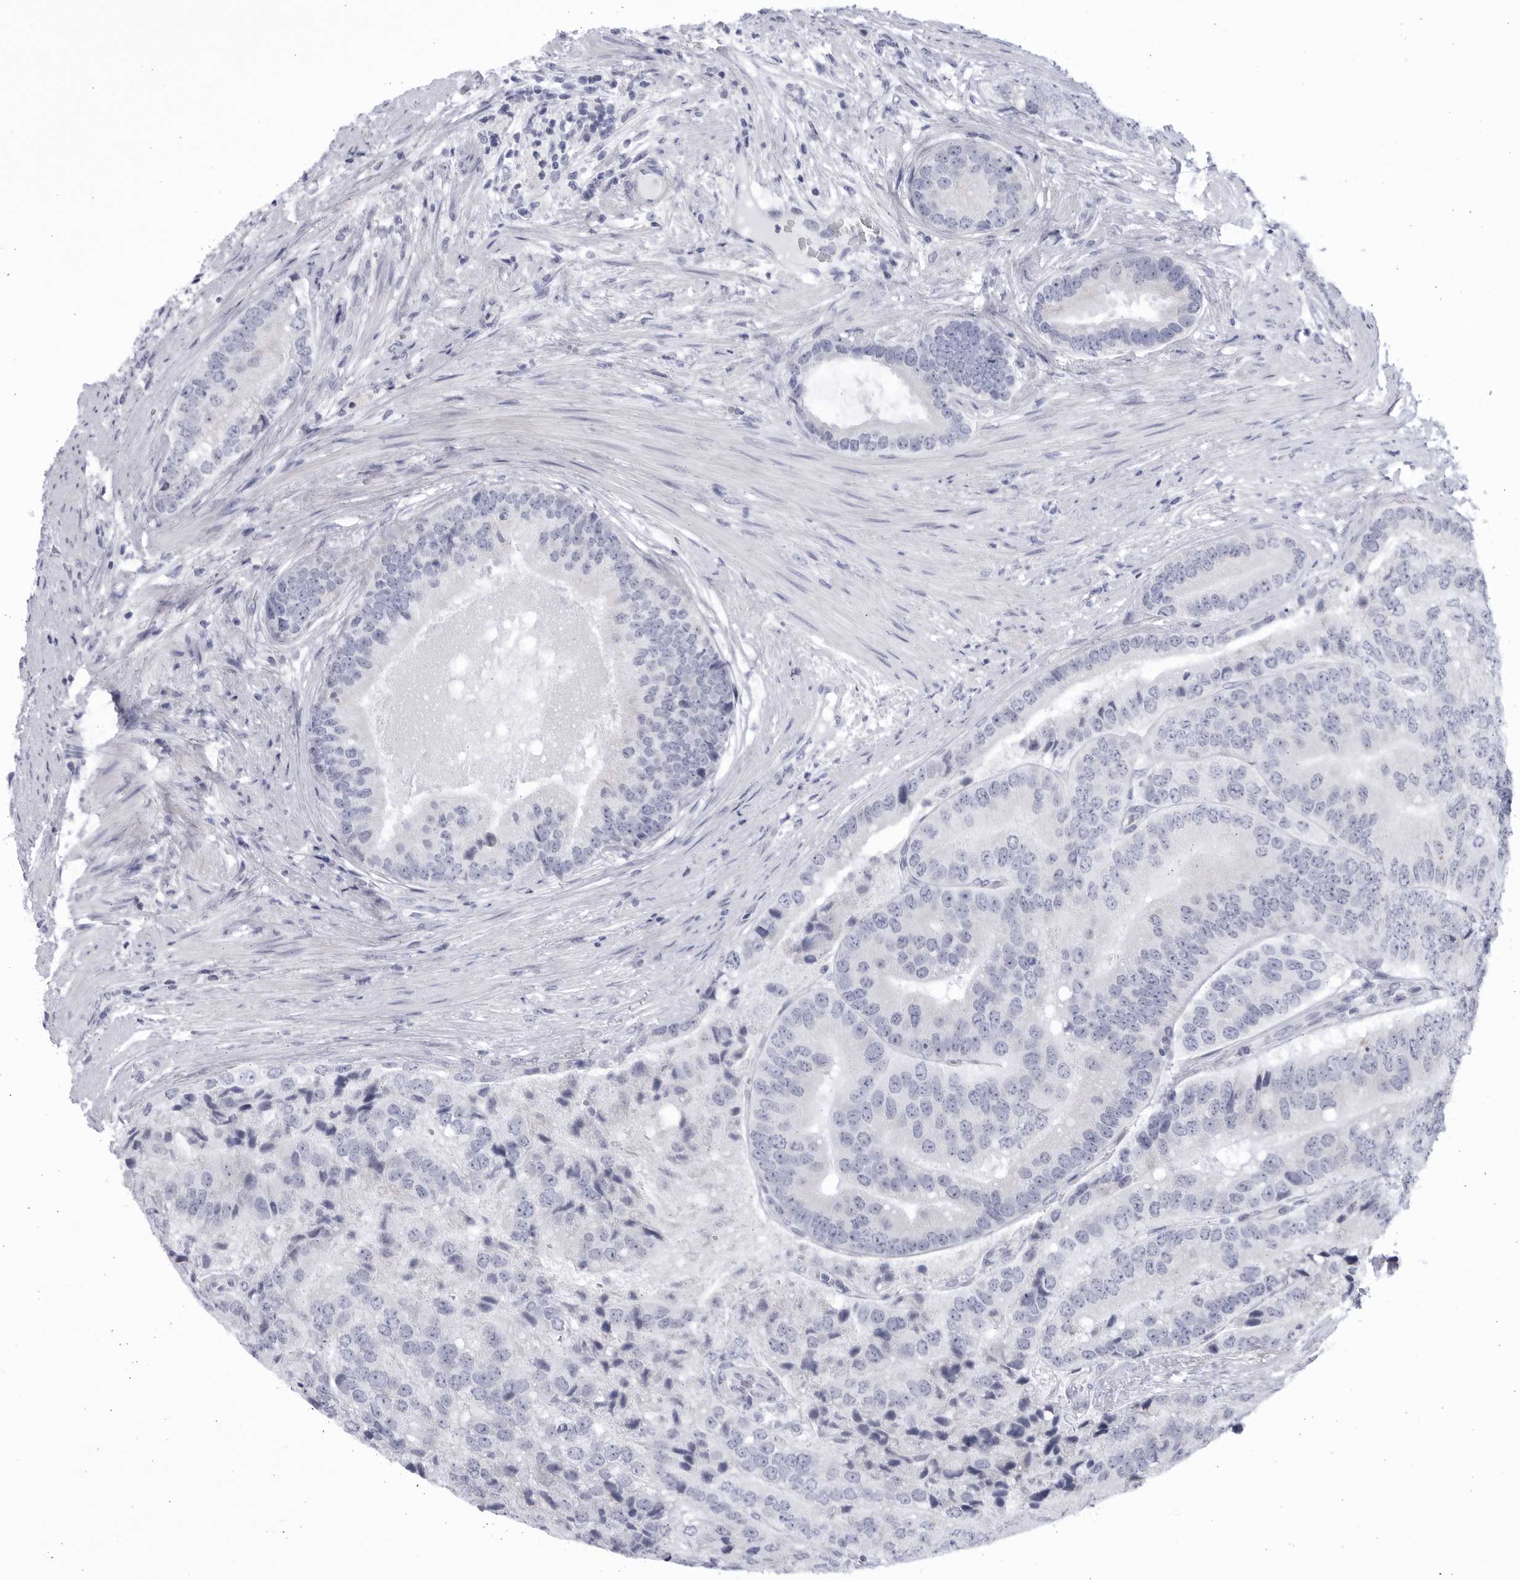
{"staining": {"intensity": "negative", "quantity": "none", "location": "none"}, "tissue": "prostate cancer", "cell_type": "Tumor cells", "image_type": "cancer", "snomed": [{"axis": "morphology", "description": "Adenocarcinoma, High grade"}, {"axis": "topography", "description": "Prostate"}], "caption": "An IHC histopathology image of prostate adenocarcinoma (high-grade) is shown. There is no staining in tumor cells of prostate adenocarcinoma (high-grade).", "gene": "CCDC181", "patient": {"sex": "male", "age": 70}}